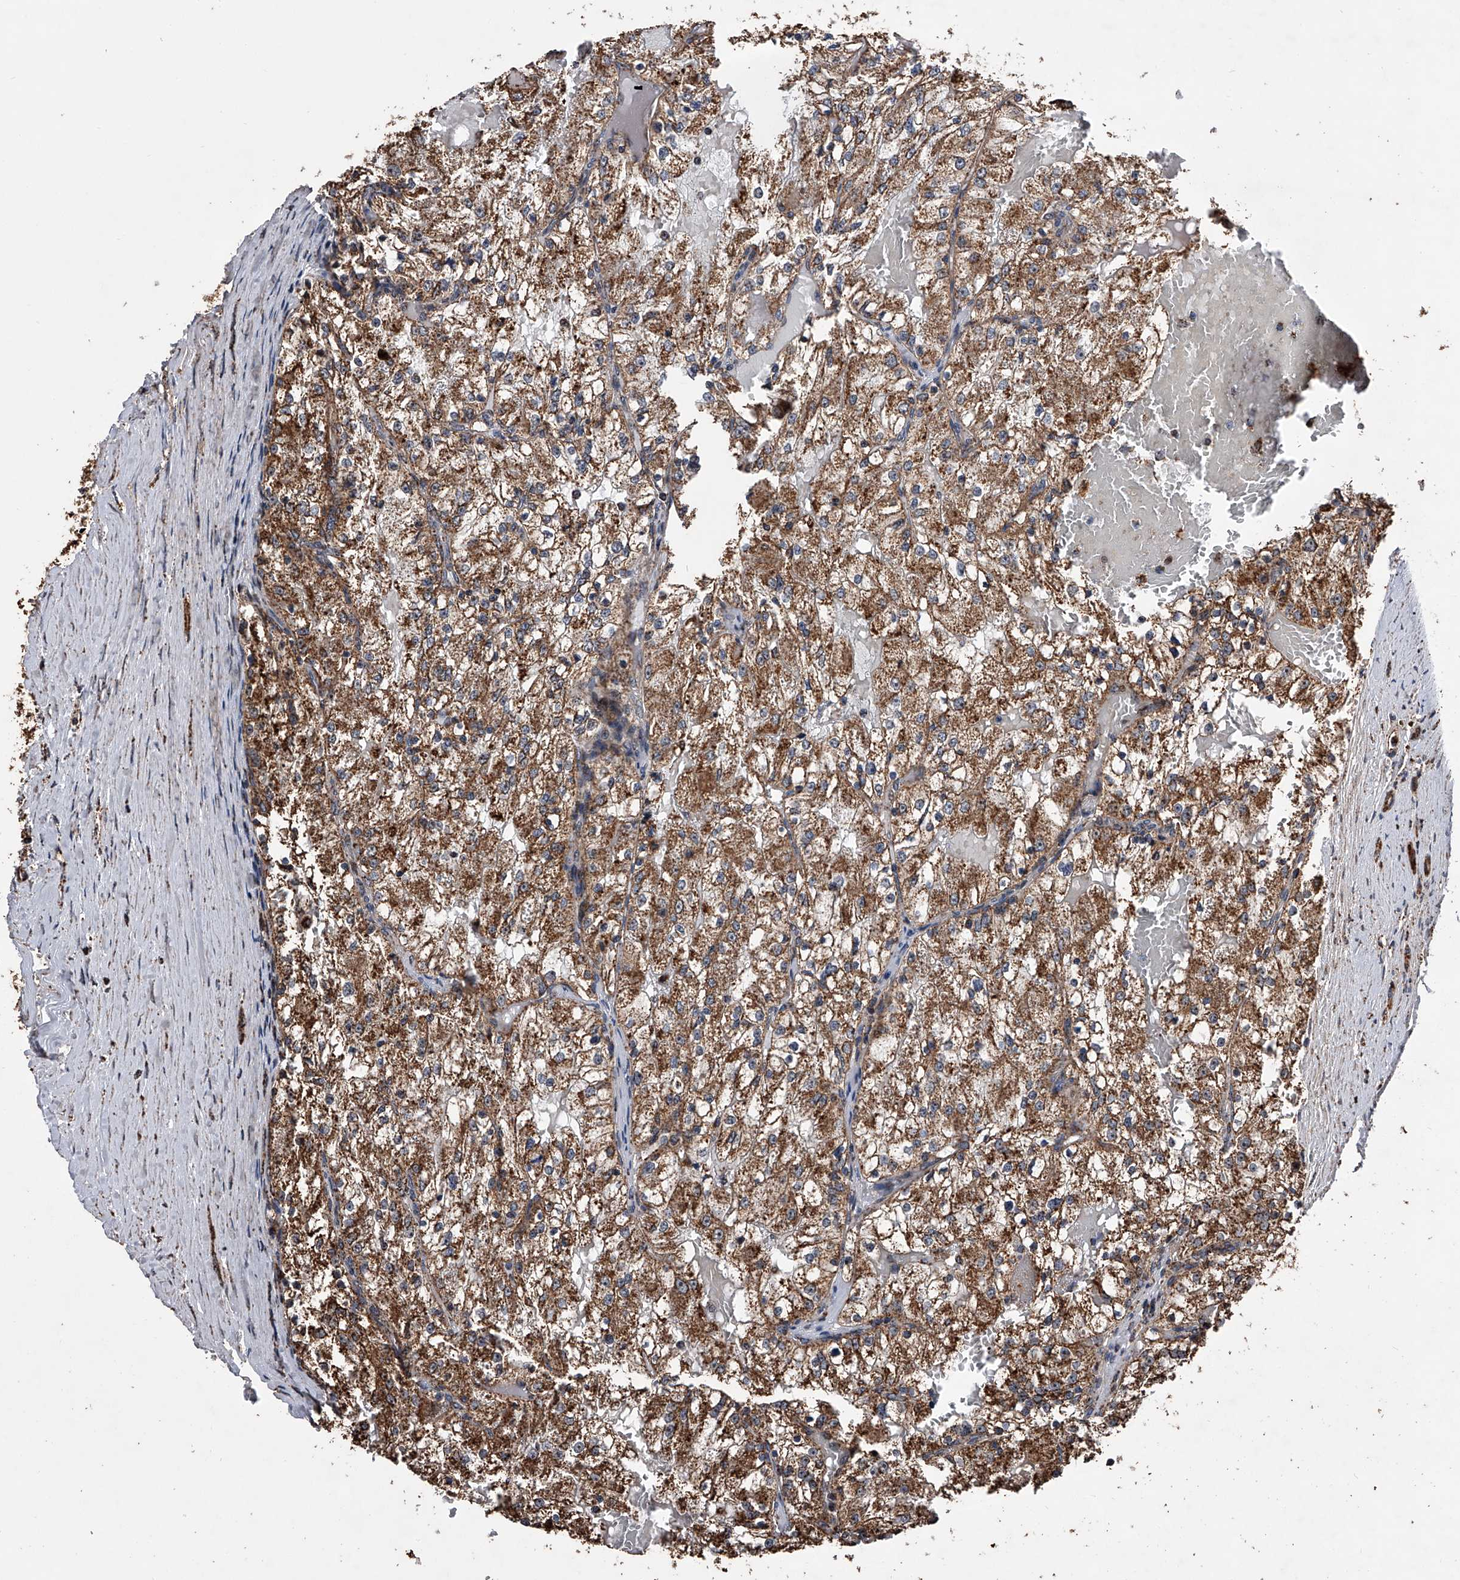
{"staining": {"intensity": "strong", "quantity": ">75%", "location": "cytoplasmic/membranous"}, "tissue": "renal cancer", "cell_type": "Tumor cells", "image_type": "cancer", "snomed": [{"axis": "morphology", "description": "Normal tissue, NOS"}, {"axis": "morphology", "description": "Adenocarcinoma, NOS"}, {"axis": "topography", "description": "Kidney"}], "caption": "Protein staining demonstrates strong cytoplasmic/membranous positivity in about >75% of tumor cells in renal cancer (adenocarcinoma).", "gene": "SMPDL3A", "patient": {"sex": "male", "age": 68}}